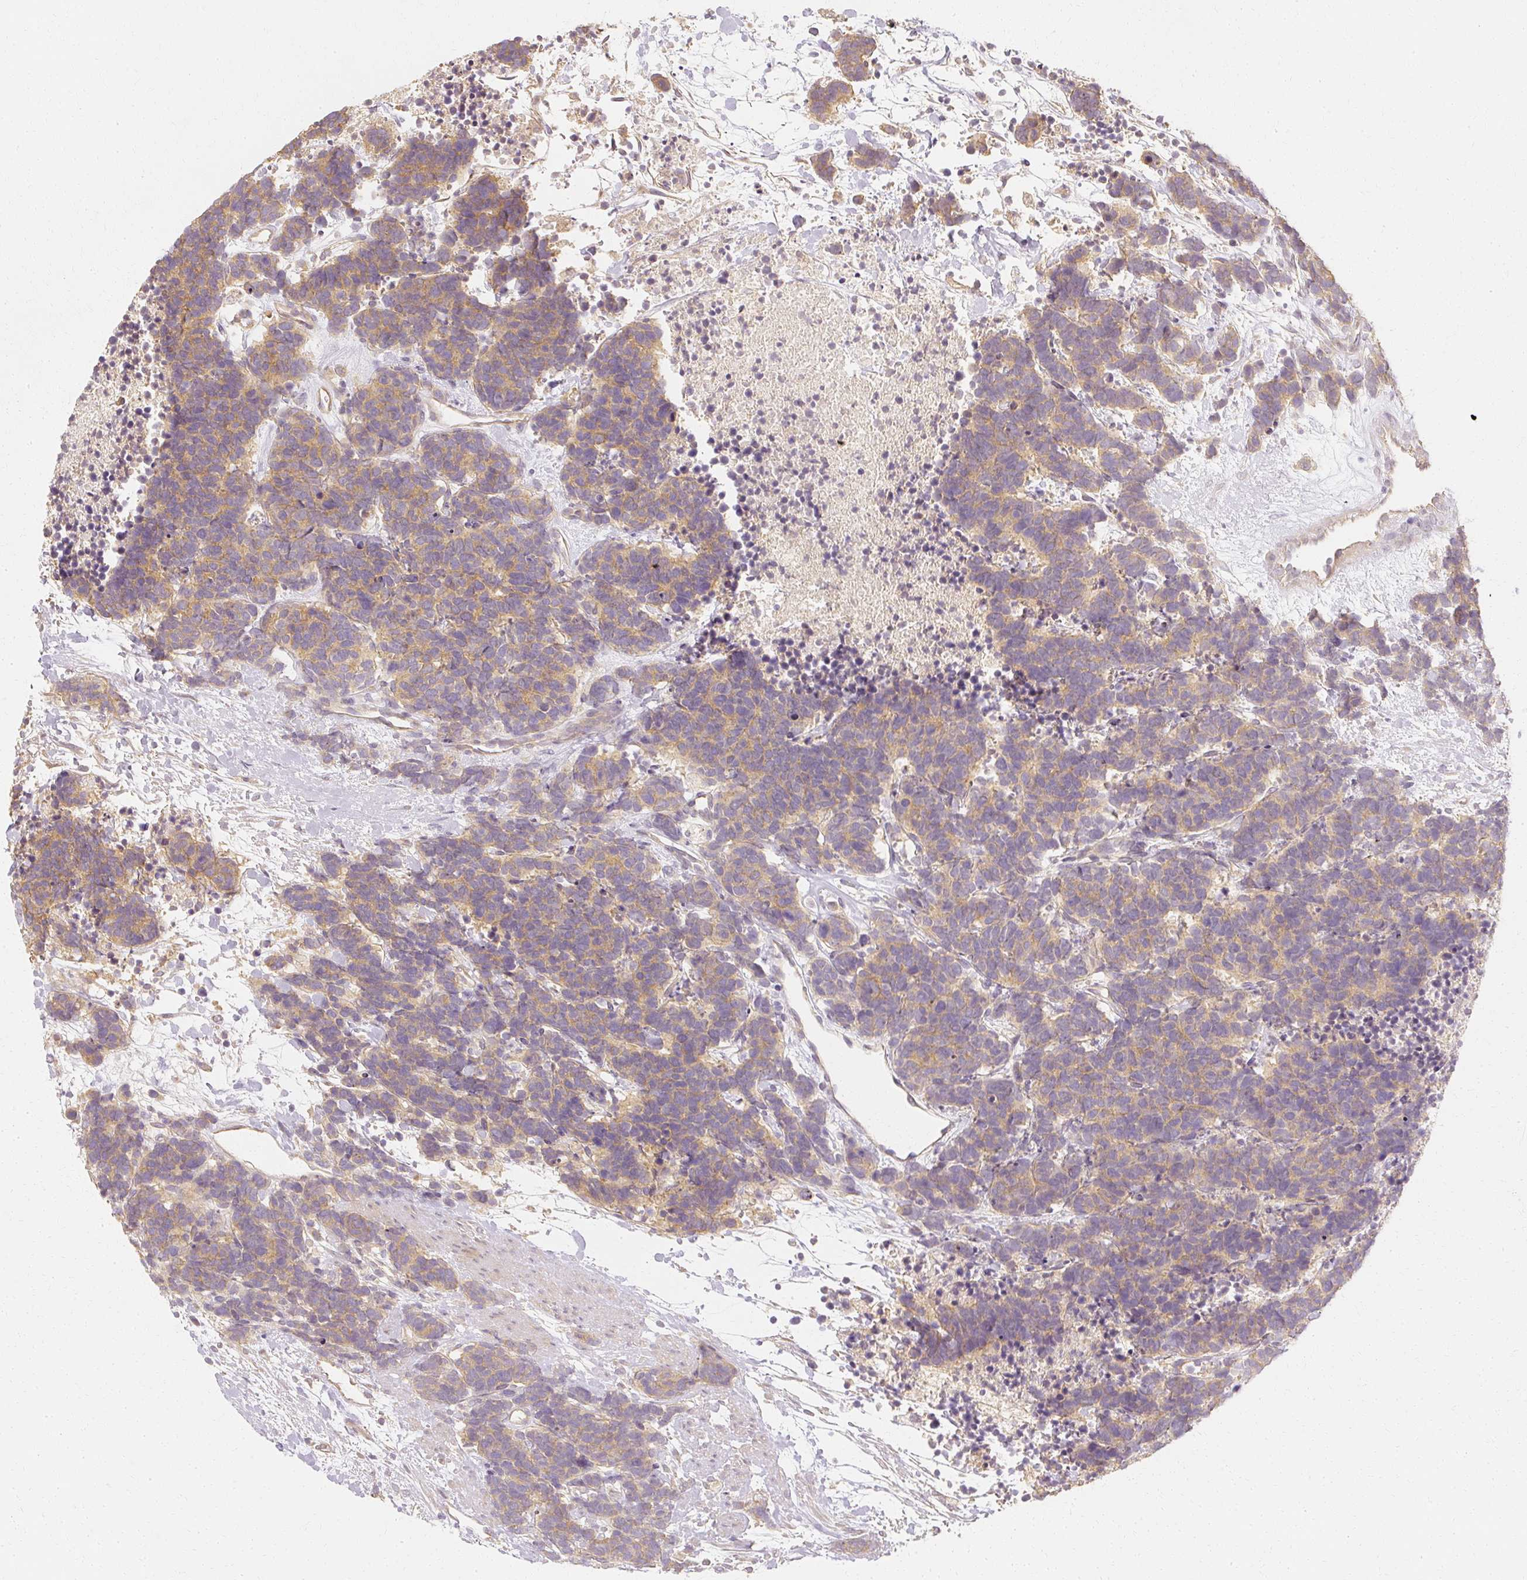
{"staining": {"intensity": "moderate", "quantity": ">75%", "location": "cytoplasmic/membranous"}, "tissue": "carcinoid", "cell_type": "Tumor cells", "image_type": "cancer", "snomed": [{"axis": "morphology", "description": "Carcinoma, NOS"}, {"axis": "morphology", "description": "Carcinoid, malignant, NOS"}, {"axis": "topography", "description": "Prostate"}], "caption": "Protein expression analysis of carcinoid exhibits moderate cytoplasmic/membranous expression in about >75% of tumor cells. Using DAB (3,3'-diaminobenzidine) (brown) and hematoxylin (blue) stains, captured at high magnification using brightfield microscopy.", "gene": "GNAQ", "patient": {"sex": "male", "age": 57}}